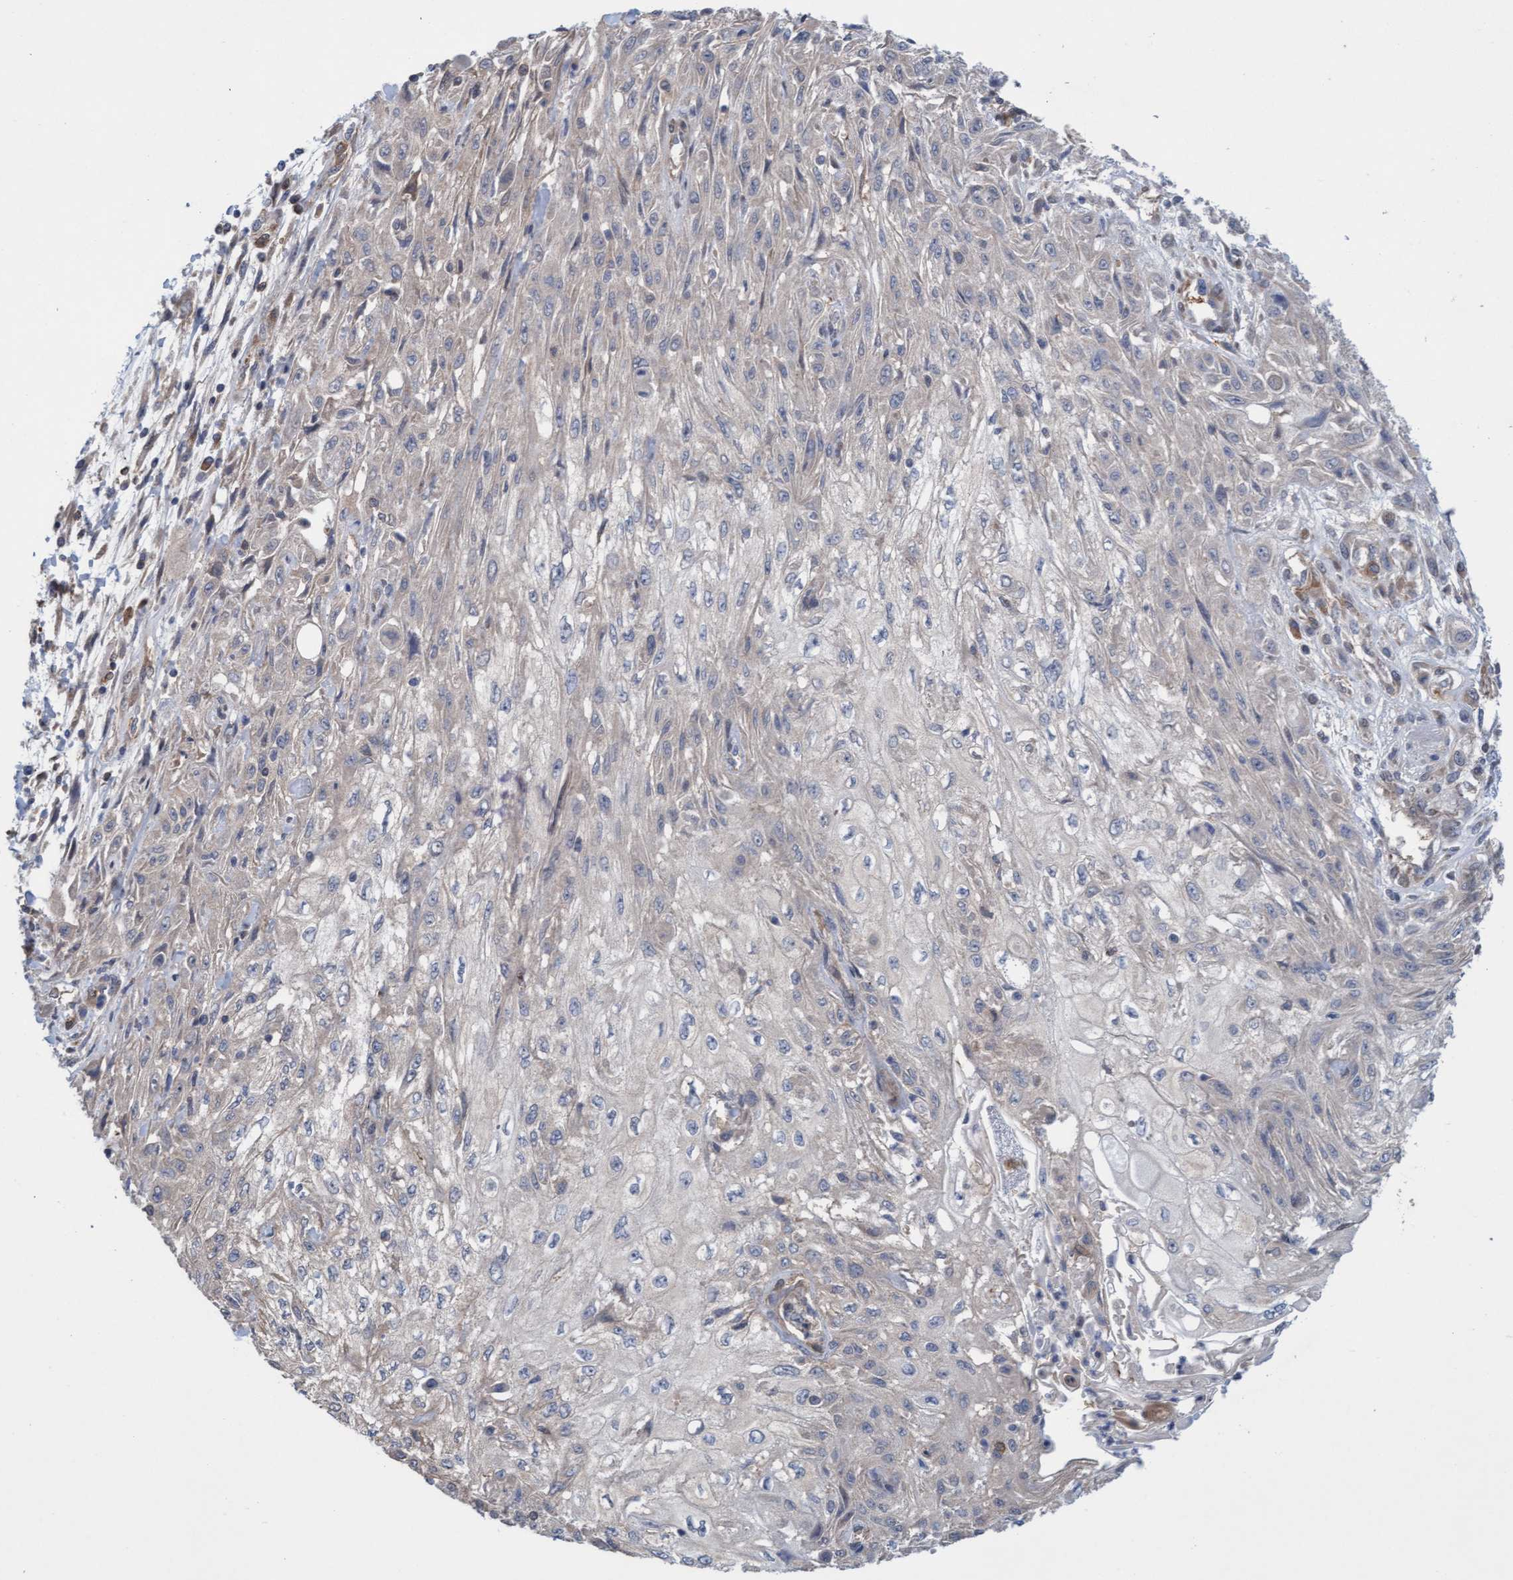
{"staining": {"intensity": "negative", "quantity": "none", "location": "none"}, "tissue": "skin cancer", "cell_type": "Tumor cells", "image_type": "cancer", "snomed": [{"axis": "morphology", "description": "Squamous cell carcinoma, NOS"}, {"axis": "morphology", "description": "Squamous cell carcinoma, metastatic, NOS"}, {"axis": "topography", "description": "Skin"}, {"axis": "topography", "description": "Lymph node"}], "caption": "DAB (3,3'-diaminobenzidine) immunohistochemical staining of skin cancer reveals no significant positivity in tumor cells. (DAB immunohistochemistry (IHC) visualized using brightfield microscopy, high magnification).", "gene": "KLHL25", "patient": {"sex": "male", "age": 75}}